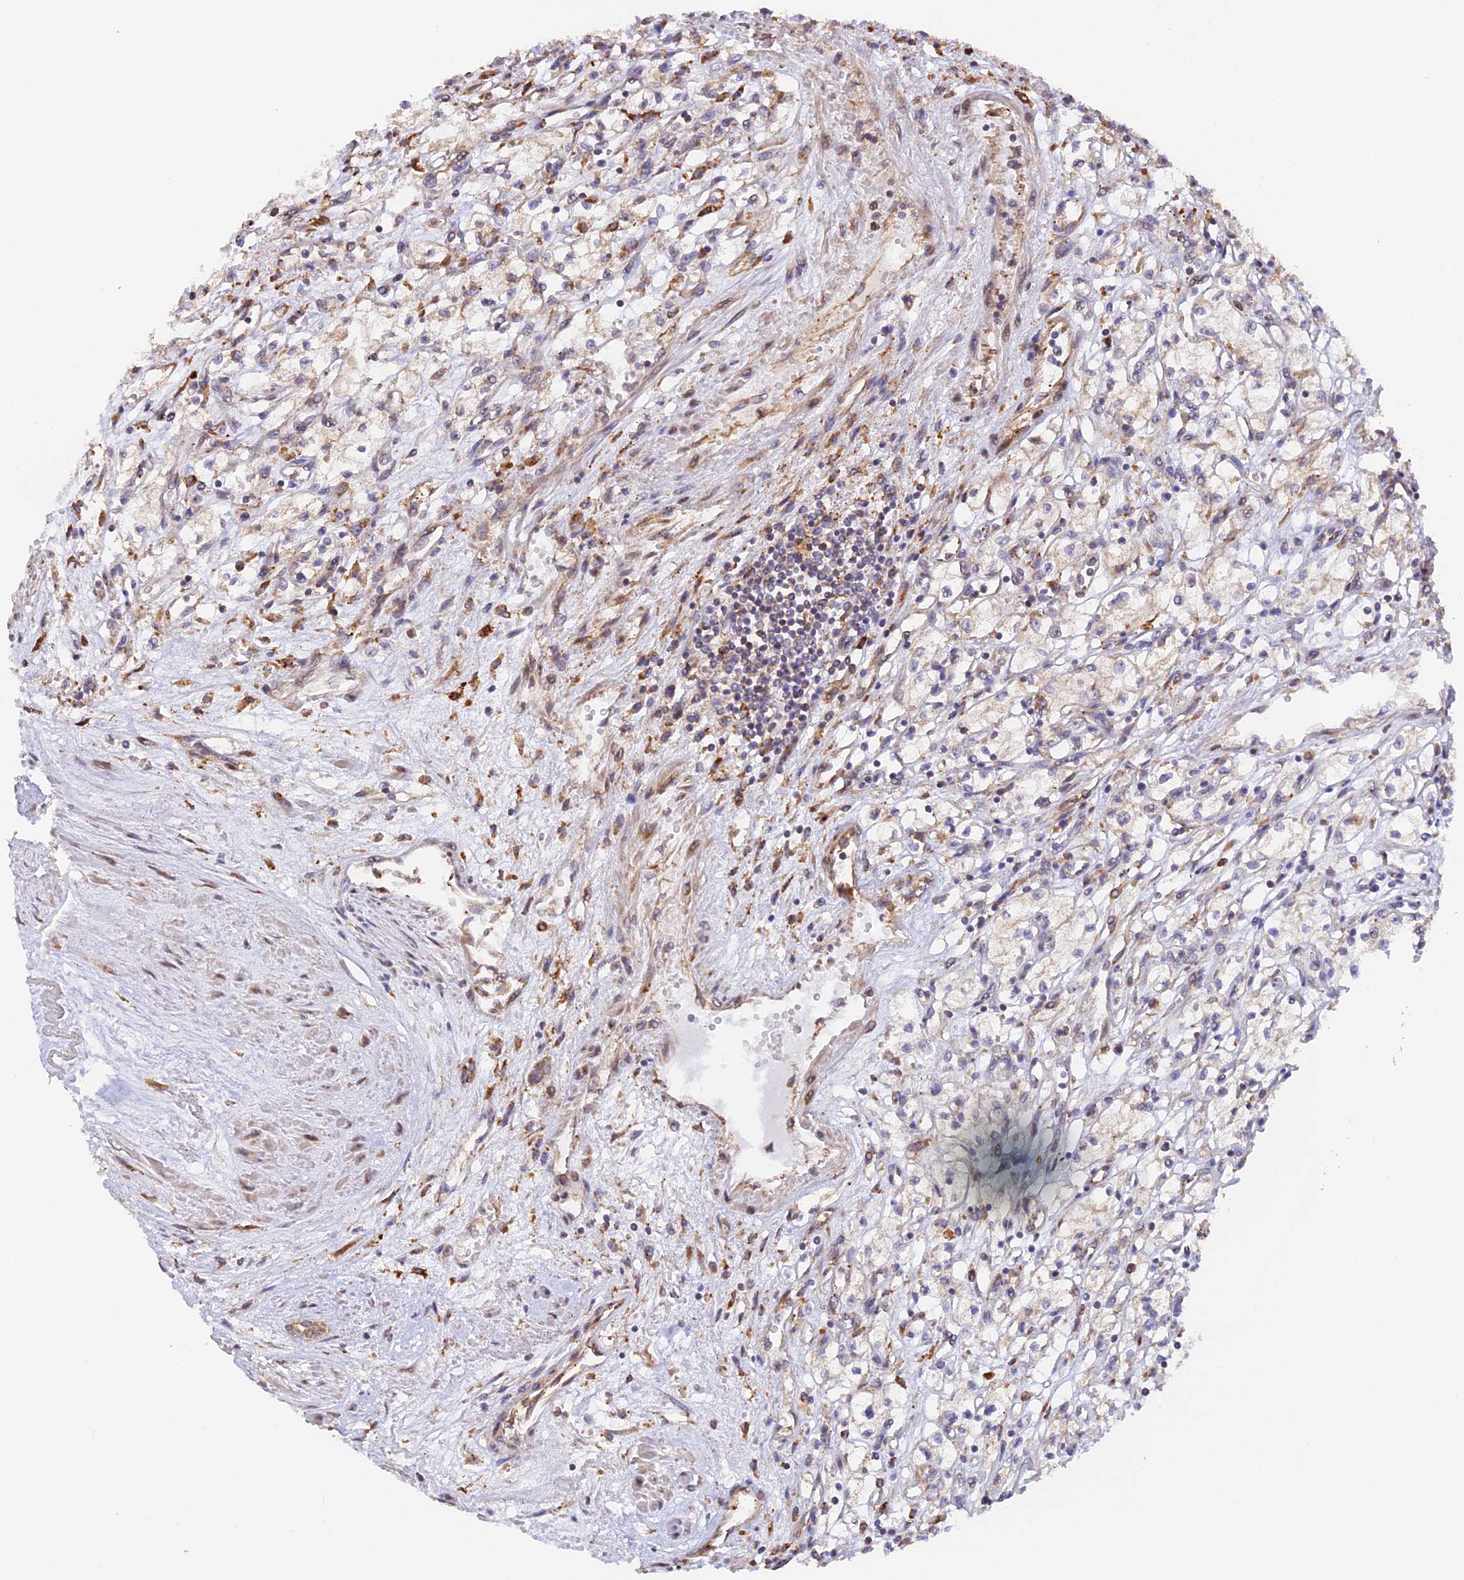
{"staining": {"intensity": "weak", "quantity": "<25%", "location": "cytoplasmic/membranous"}, "tissue": "renal cancer", "cell_type": "Tumor cells", "image_type": "cancer", "snomed": [{"axis": "morphology", "description": "Adenocarcinoma, NOS"}, {"axis": "topography", "description": "Kidney"}], "caption": "Immunohistochemistry (IHC) photomicrograph of neoplastic tissue: renal cancer stained with DAB (3,3'-diaminobenzidine) demonstrates no significant protein positivity in tumor cells. Nuclei are stained in blue.", "gene": "RPL5", "patient": {"sex": "male", "age": 59}}